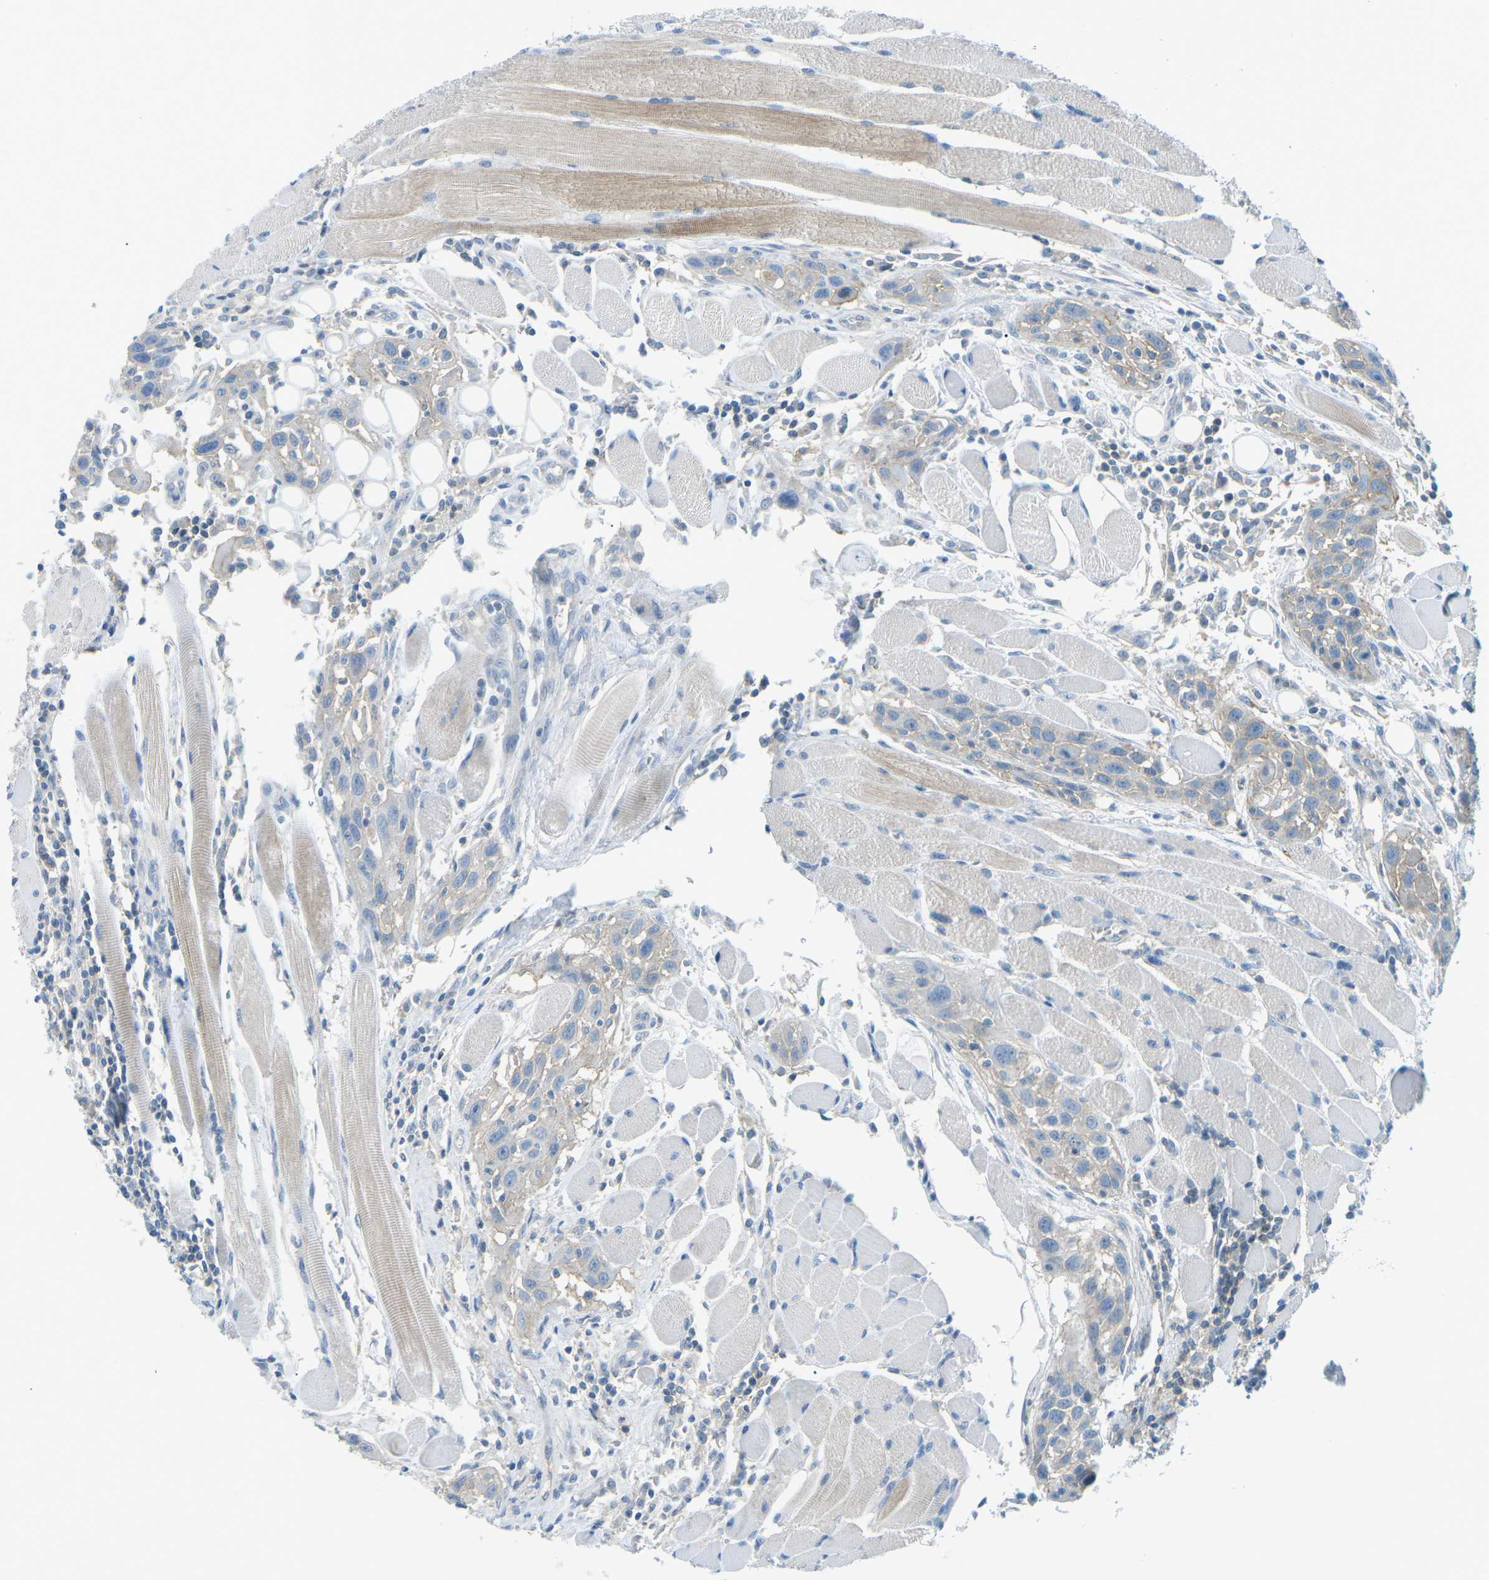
{"staining": {"intensity": "weak", "quantity": "<25%", "location": "cytoplasmic/membranous"}, "tissue": "head and neck cancer", "cell_type": "Tumor cells", "image_type": "cancer", "snomed": [{"axis": "morphology", "description": "Squamous cell carcinoma, NOS"}, {"axis": "topography", "description": "Oral tissue"}, {"axis": "topography", "description": "Head-Neck"}], "caption": "The histopathology image shows no significant staining in tumor cells of head and neck cancer (squamous cell carcinoma).", "gene": "CD47", "patient": {"sex": "female", "age": 50}}